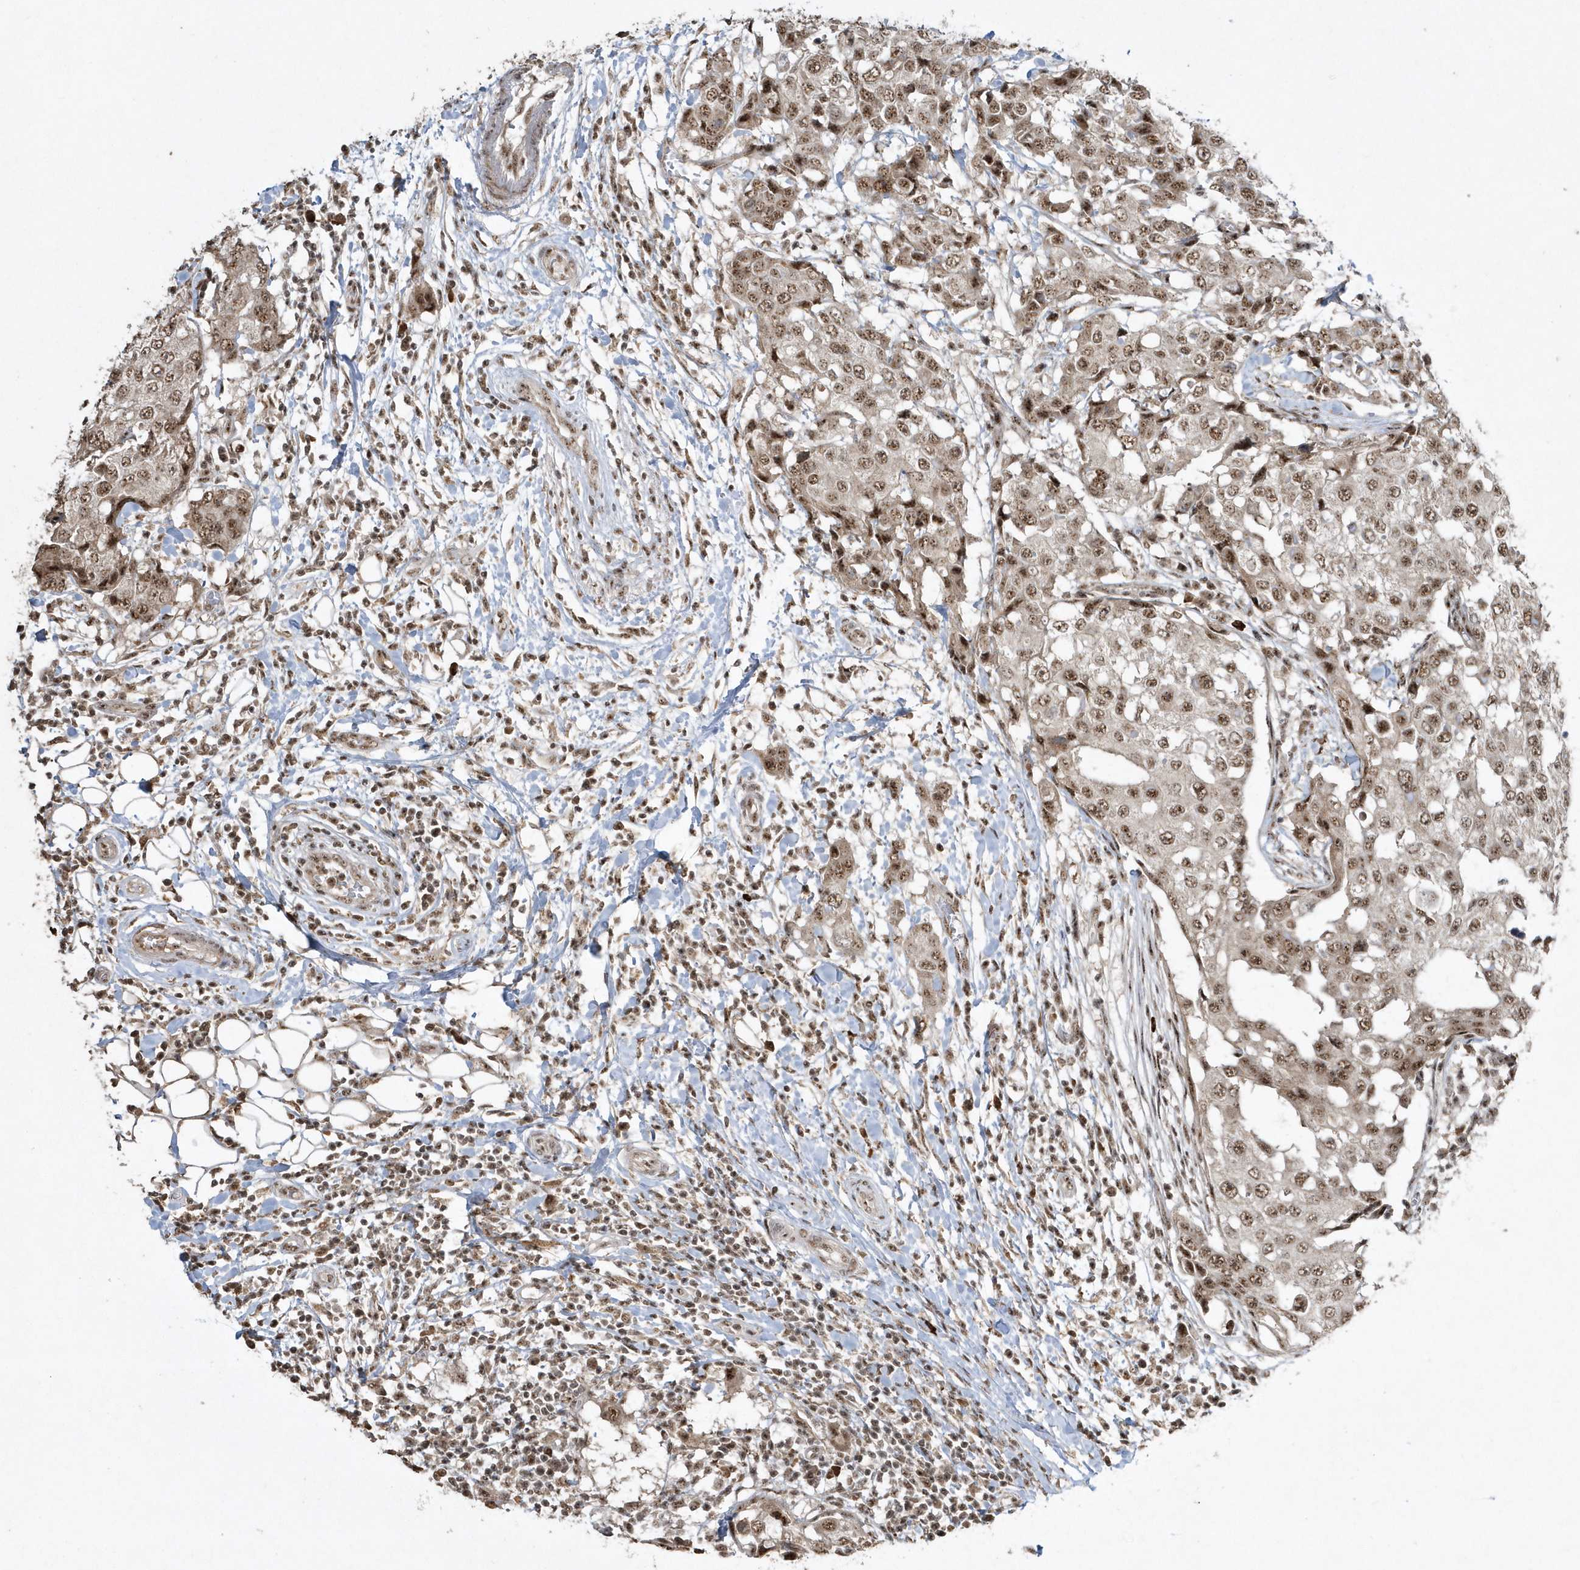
{"staining": {"intensity": "moderate", "quantity": ">75%", "location": "nuclear"}, "tissue": "breast cancer", "cell_type": "Tumor cells", "image_type": "cancer", "snomed": [{"axis": "morphology", "description": "Duct carcinoma"}, {"axis": "topography", "description": "Breast"}], "caption": "High-magnification brightfield microscopy of breast cancer (infiltrating ductal carcinoma) stained with DAB (3,3'-diaminobenzidine) (brown) and counterstained with hematoxylin (blue). tumor cells exhibit moderate nuclear positivity is present in approximately>75% of cells.", "gene": "POLR3B", "patient": {"sex": "female", "age": 27}}